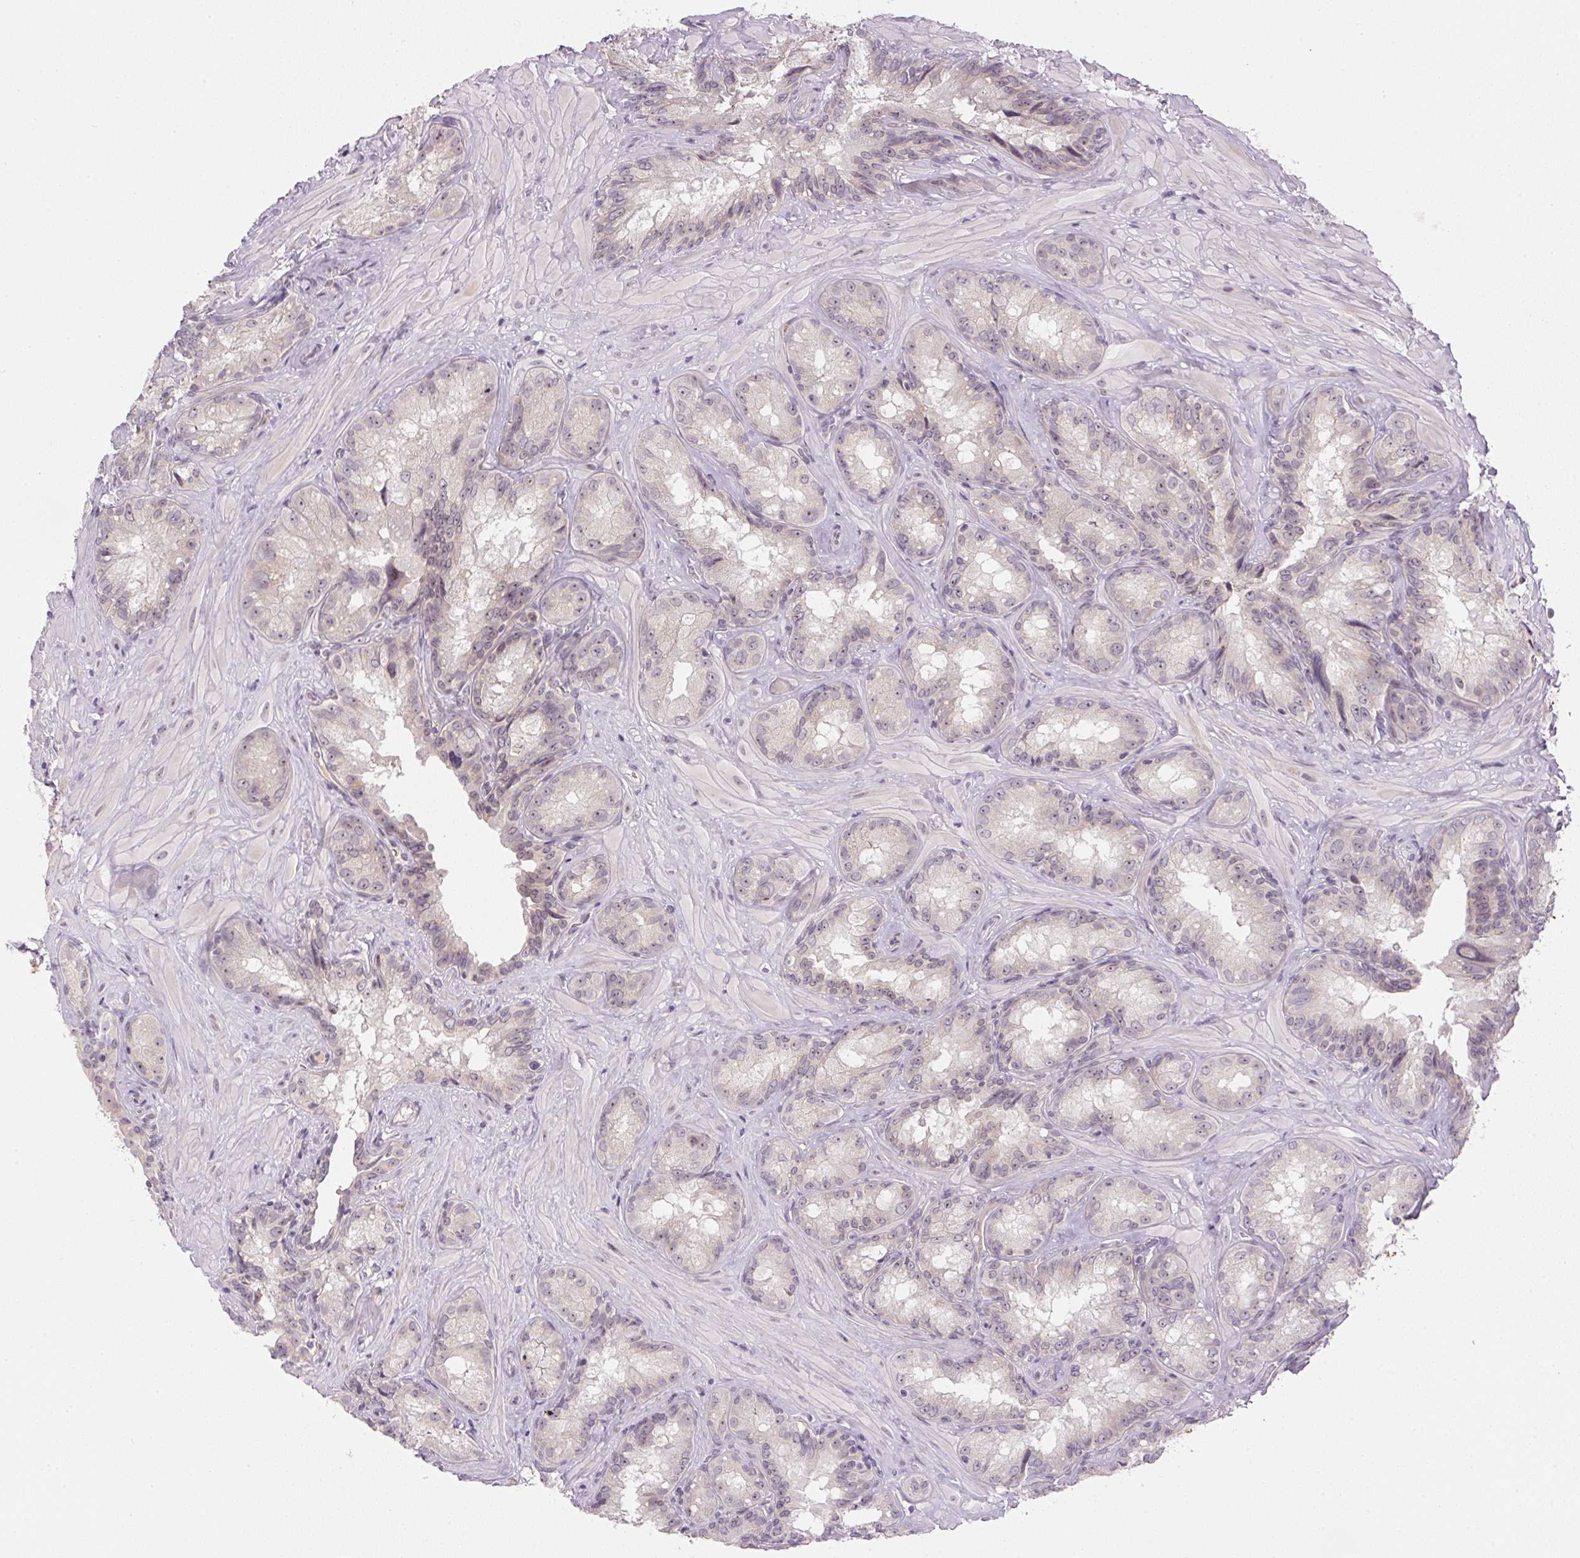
{"staining": {"intensity": "weak", "quantity": ">75%", "location": "cytoplasmic/membranous,nuclear"}, "tissue": "seminal vesicle", "cell_type": "Glandular cells", "image_type": "normal", "snomed": [{"axis": "morphology", "description": "Normal tissue, NOS"}, {"axis": "topography", "description": "Seminal veicle"}], "caption": "Immunohistochemical staining of unremarkable human seminal vesicle reveals >75% levels of weak cytoplasmic/membranous,nuclear protein expression in approximately >75% of glandular cells.", "gene": "SGF29", "patient": {"sex": "male", "age": 47}}